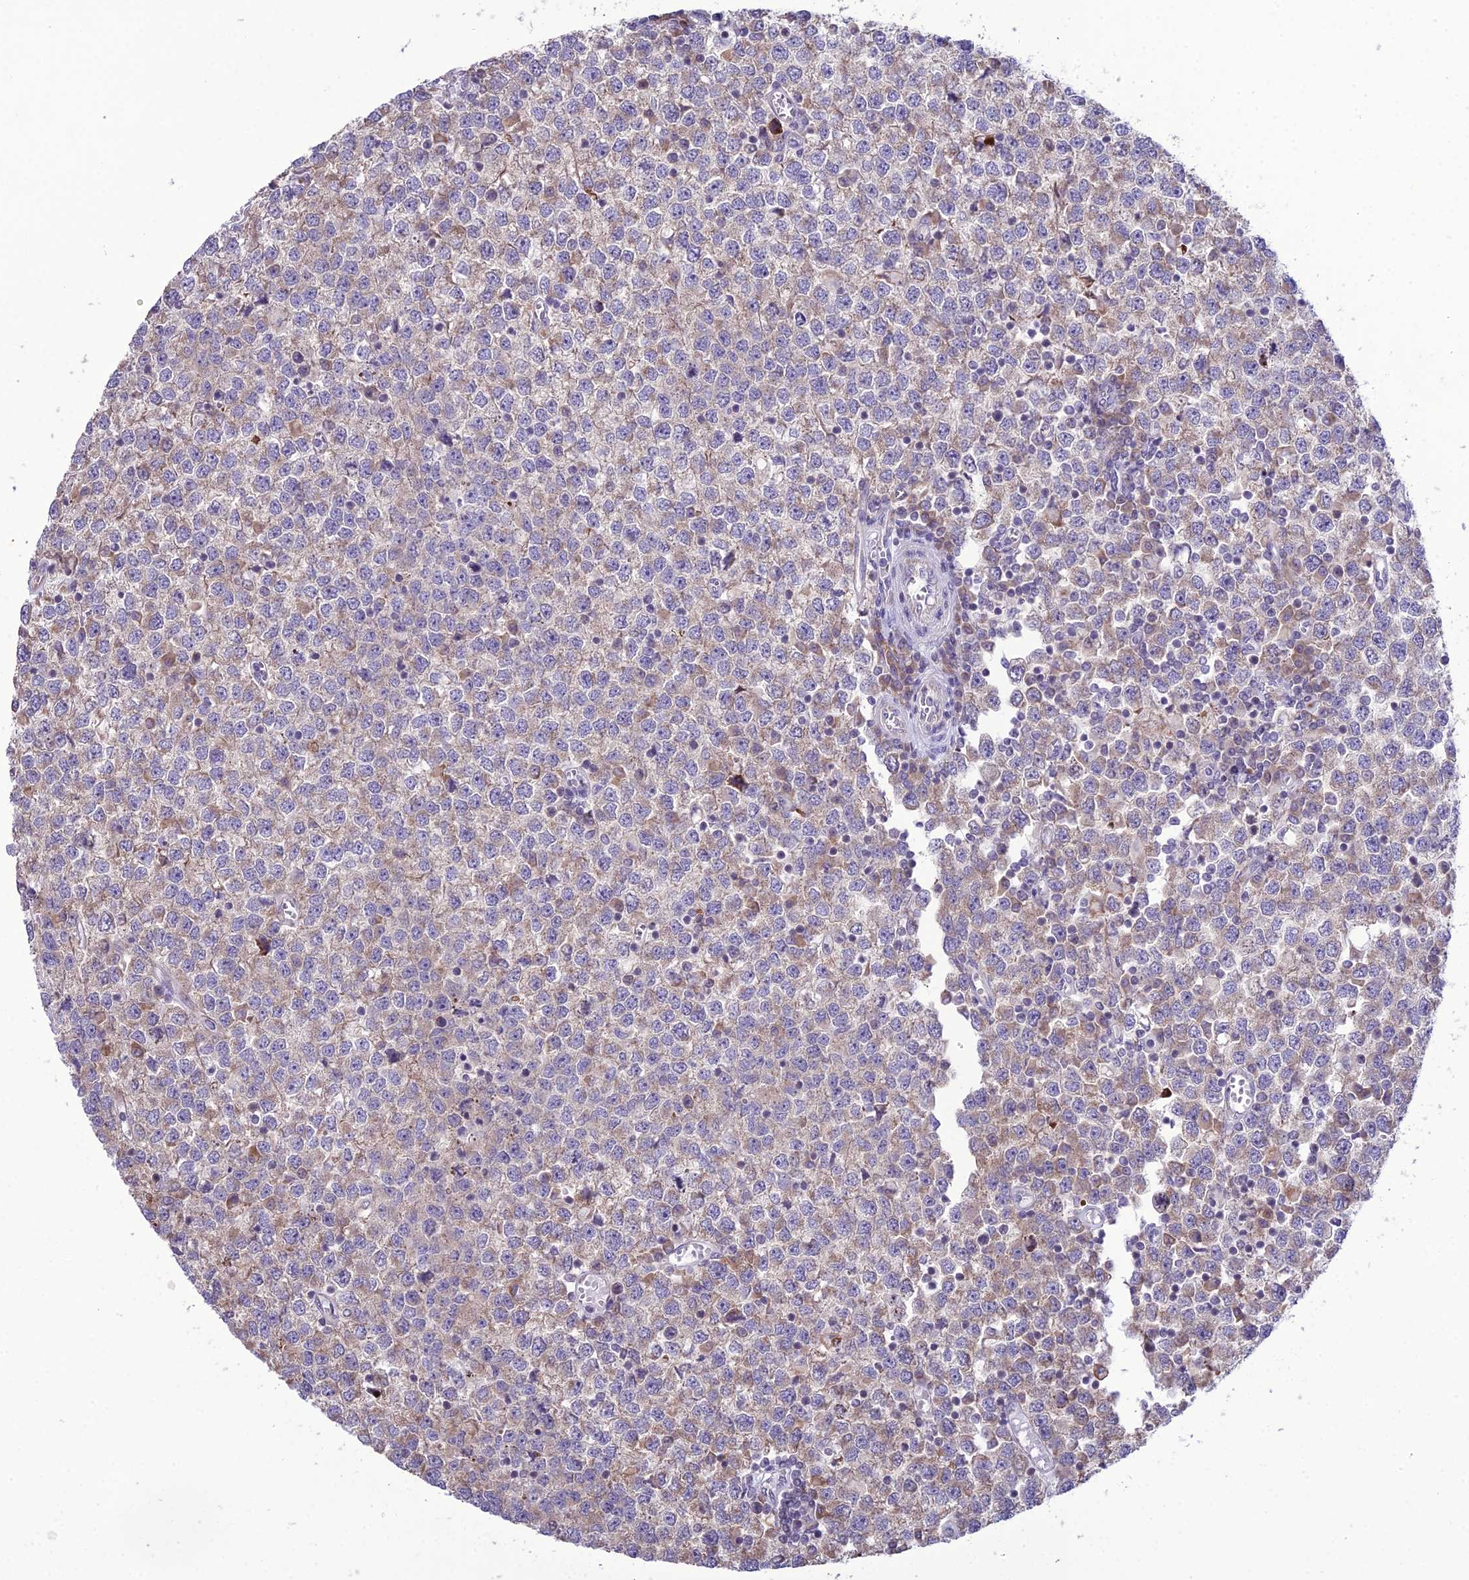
{"staining": {"intensity": "weak", "quantity": ">75%", "location": "cytoplasmic/membranous"}, "tissue": "testis cancer", "cell_type": "Tumor cells", "image_type": "cancer", "snomed": [{"axis": "morphology", "description": "Seminoma, NOS"}, {"axis": "topography", "description": "Testis"}], "caption": "A brown stain highlights weak cytoplasmic/membranous positivity of a protein in human seminoma (testis) tumor cells.", "gene": "RPS26", "patient": {"sex": "male", "age": 65}}